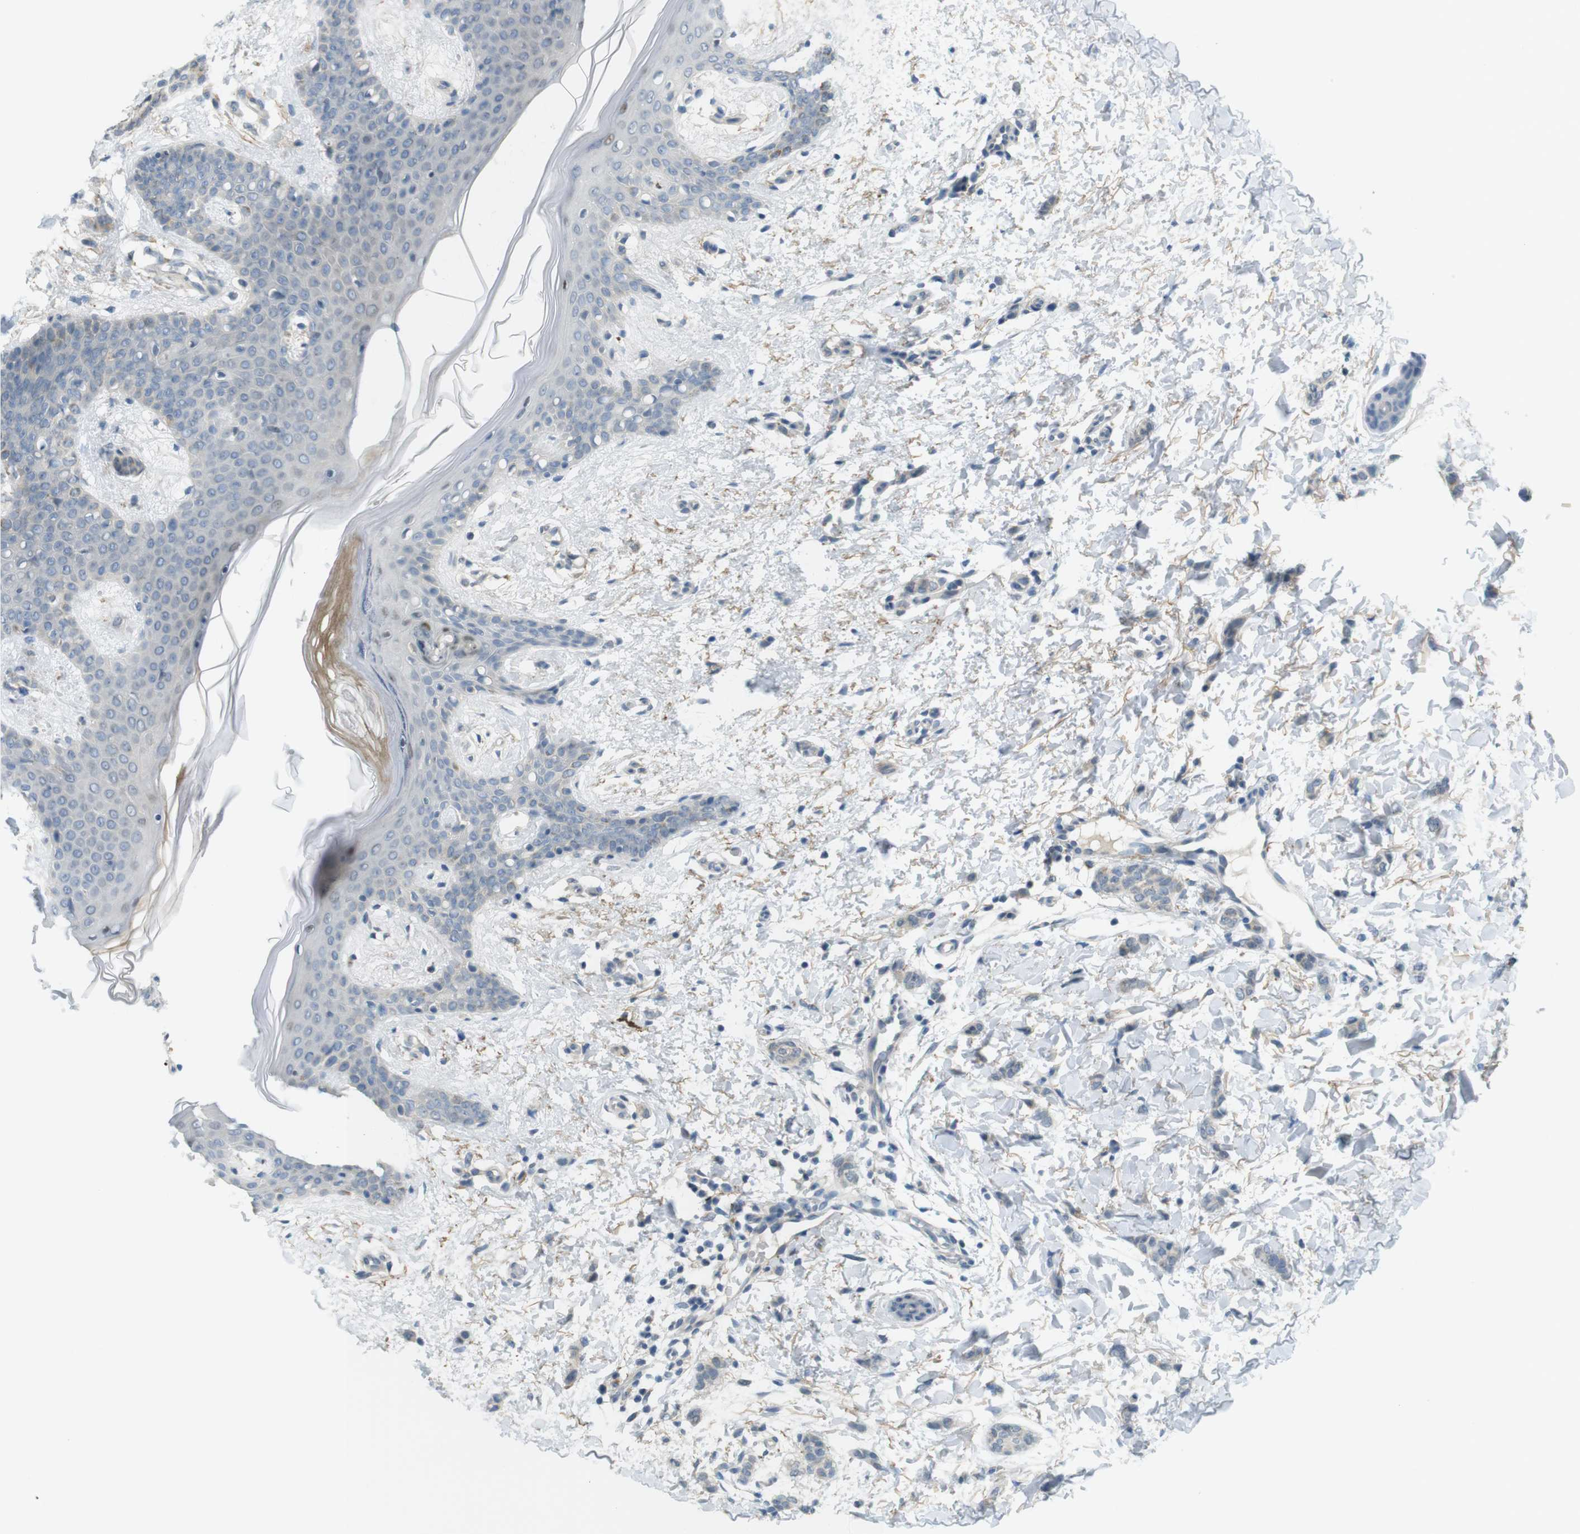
{"staining": {"intensity": "weak", "quantity": ">75%", "location": "cytoplasmic/membranous"}, "tissue": "breast cancer", "cell_type": "Tumor cells", "image_type": "cancer", "snomed": [{"axis": "morphology", "description": "Lobular carcinoma"}, {"axis": "topography", "description": "Skin"}, {"axis": "topography", "description": "Breast"}], "caption": "This photomicrograph shows breast lobular carcinoma stained with IHC to label a protein in brown. The cytoplasmic/membranous of tumor cells show weak positivity for the protein. Nuclei are counter-stained blue.", "gene": "UGT8", "patient": {"sex": "female", "age": 46}}